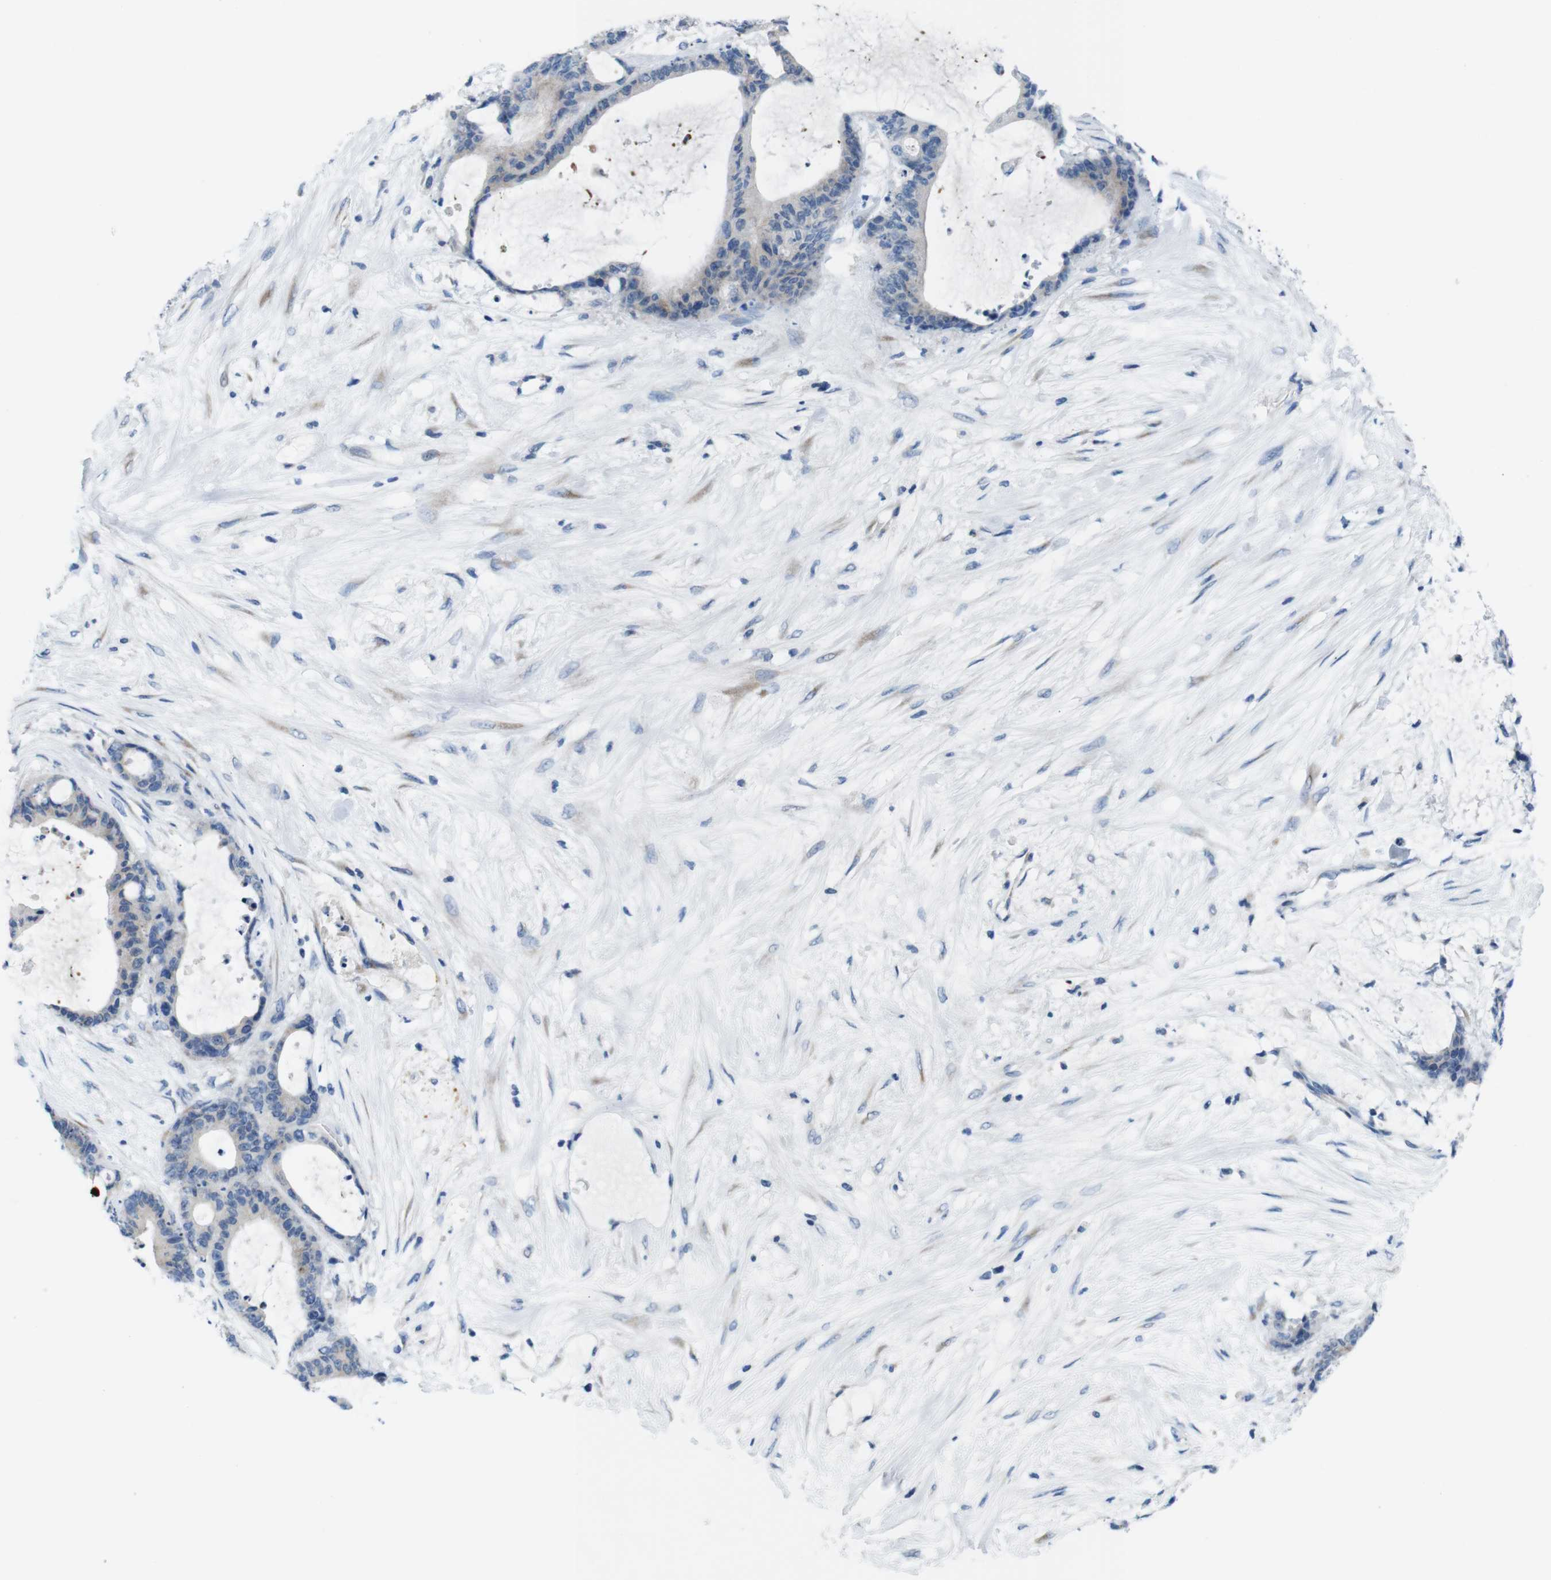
{"staining": {"intensity": "negative", "quantity": "none", "location": "none"}, "tissue": "liver cancer", "cell_type": "Tumor cells", "image_type": "cancer", "snomed": [{"axis": "morphology", "description": "Cholangiocarcinoma"}, {"axis": "topography", "description": "Liver"}], "caption": "A micrograph of human cholangiocarcinoma (liver) is negative for staining in tumor cells.", "gene": "GOLGA2", "patient": {"sex": "female", "age": 73}}